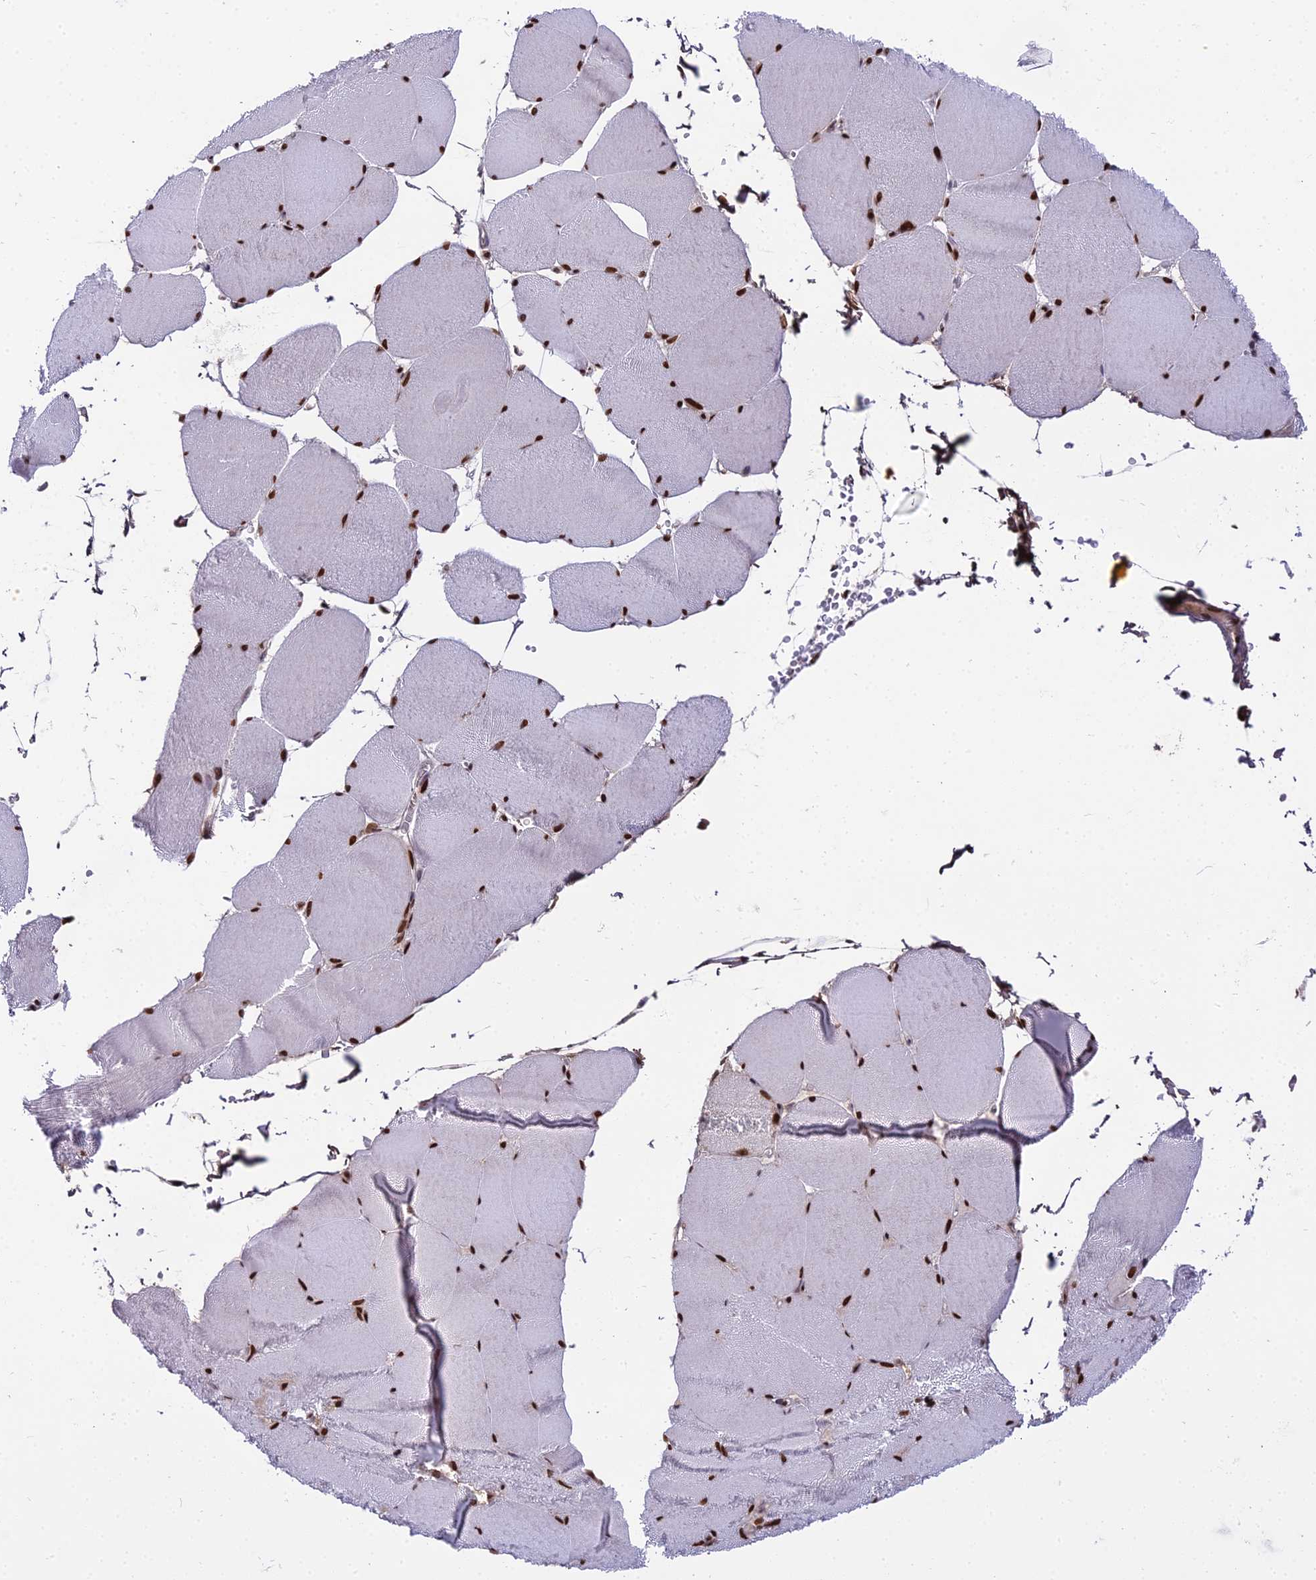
{"staining": {"intensity": "strong", "quantity": ">75%", "location": "nuclear"}, "tissue": "skeletal muscle", "cell_type": "Myocytes", "image_type": "normal", "snomed": [{"axis": "morphology", "description": "Normal tissue, NOS"}, {"axis": "topography", "description": "Skeletal muscle"}, {"axis": "topography", "description": "Head-Neck"}], "caption": "A histopathology image showing strong nuclear staining in approximately >75% of myocytes in normal skeletal muscle, as visualized by brown immunohistochemical staining.", "gene": "ZNF707", "patient": {"sex": "male", "age": 66}}